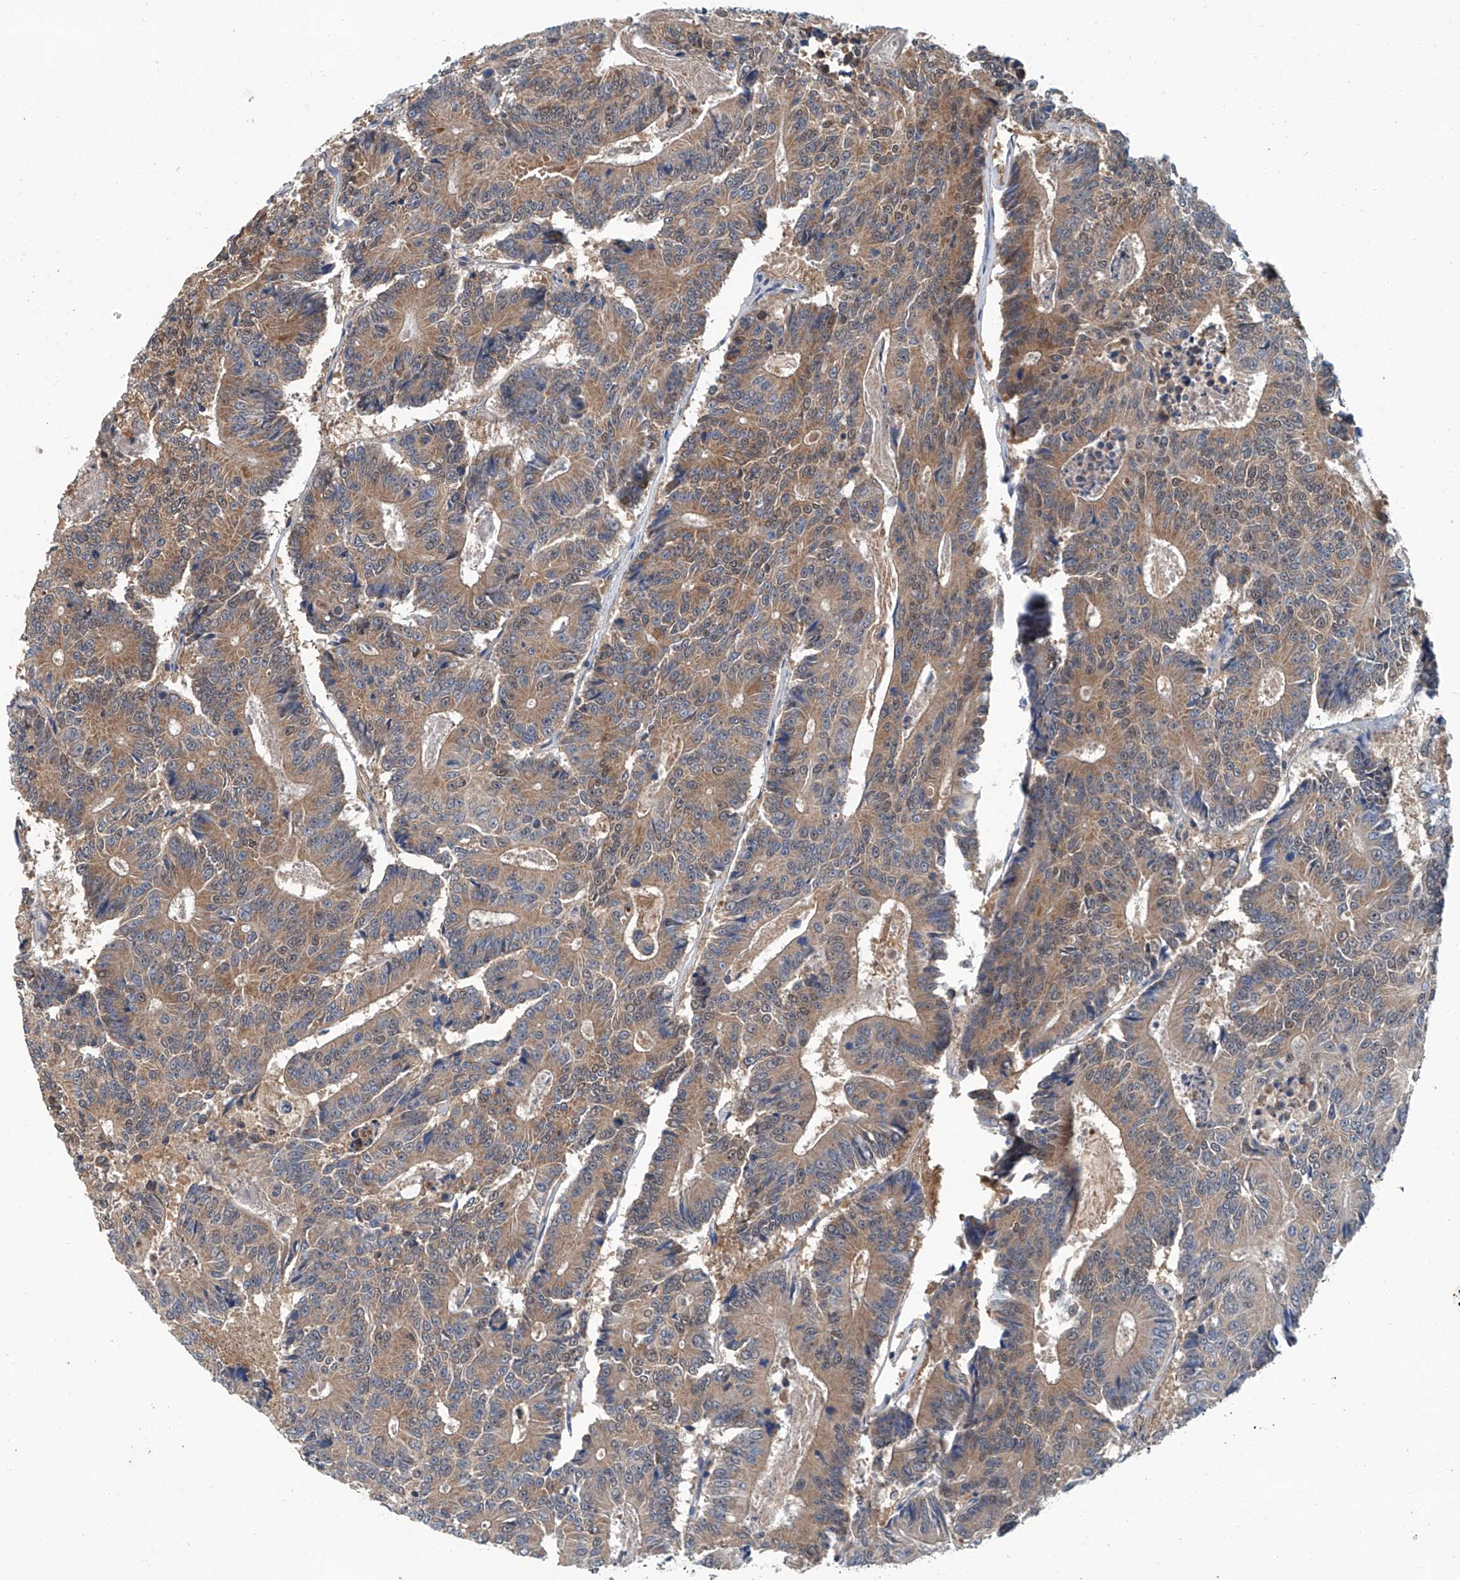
{"staining": {"intensity": "moderate", "quantity": ">75%", "location": "cytoplasmic/membranous"}, "tissue": "colorectal cancer", "cell_type": "Tumor cells", "image_type": "cancer", "snomed": [{"axis": "morphology", "description": "Adenocarcinoma, NOS"}, {"axis": "topography", "description": "Colon"}], "caption": "IHC of colorectal adenocarcinoma demonstrates medium levels of moderate cytoplasmic/membranous positivity in approximately >75% of tumor cells.", "gene": "CLK1", "patient": {"sex": "male", "age": 83}}